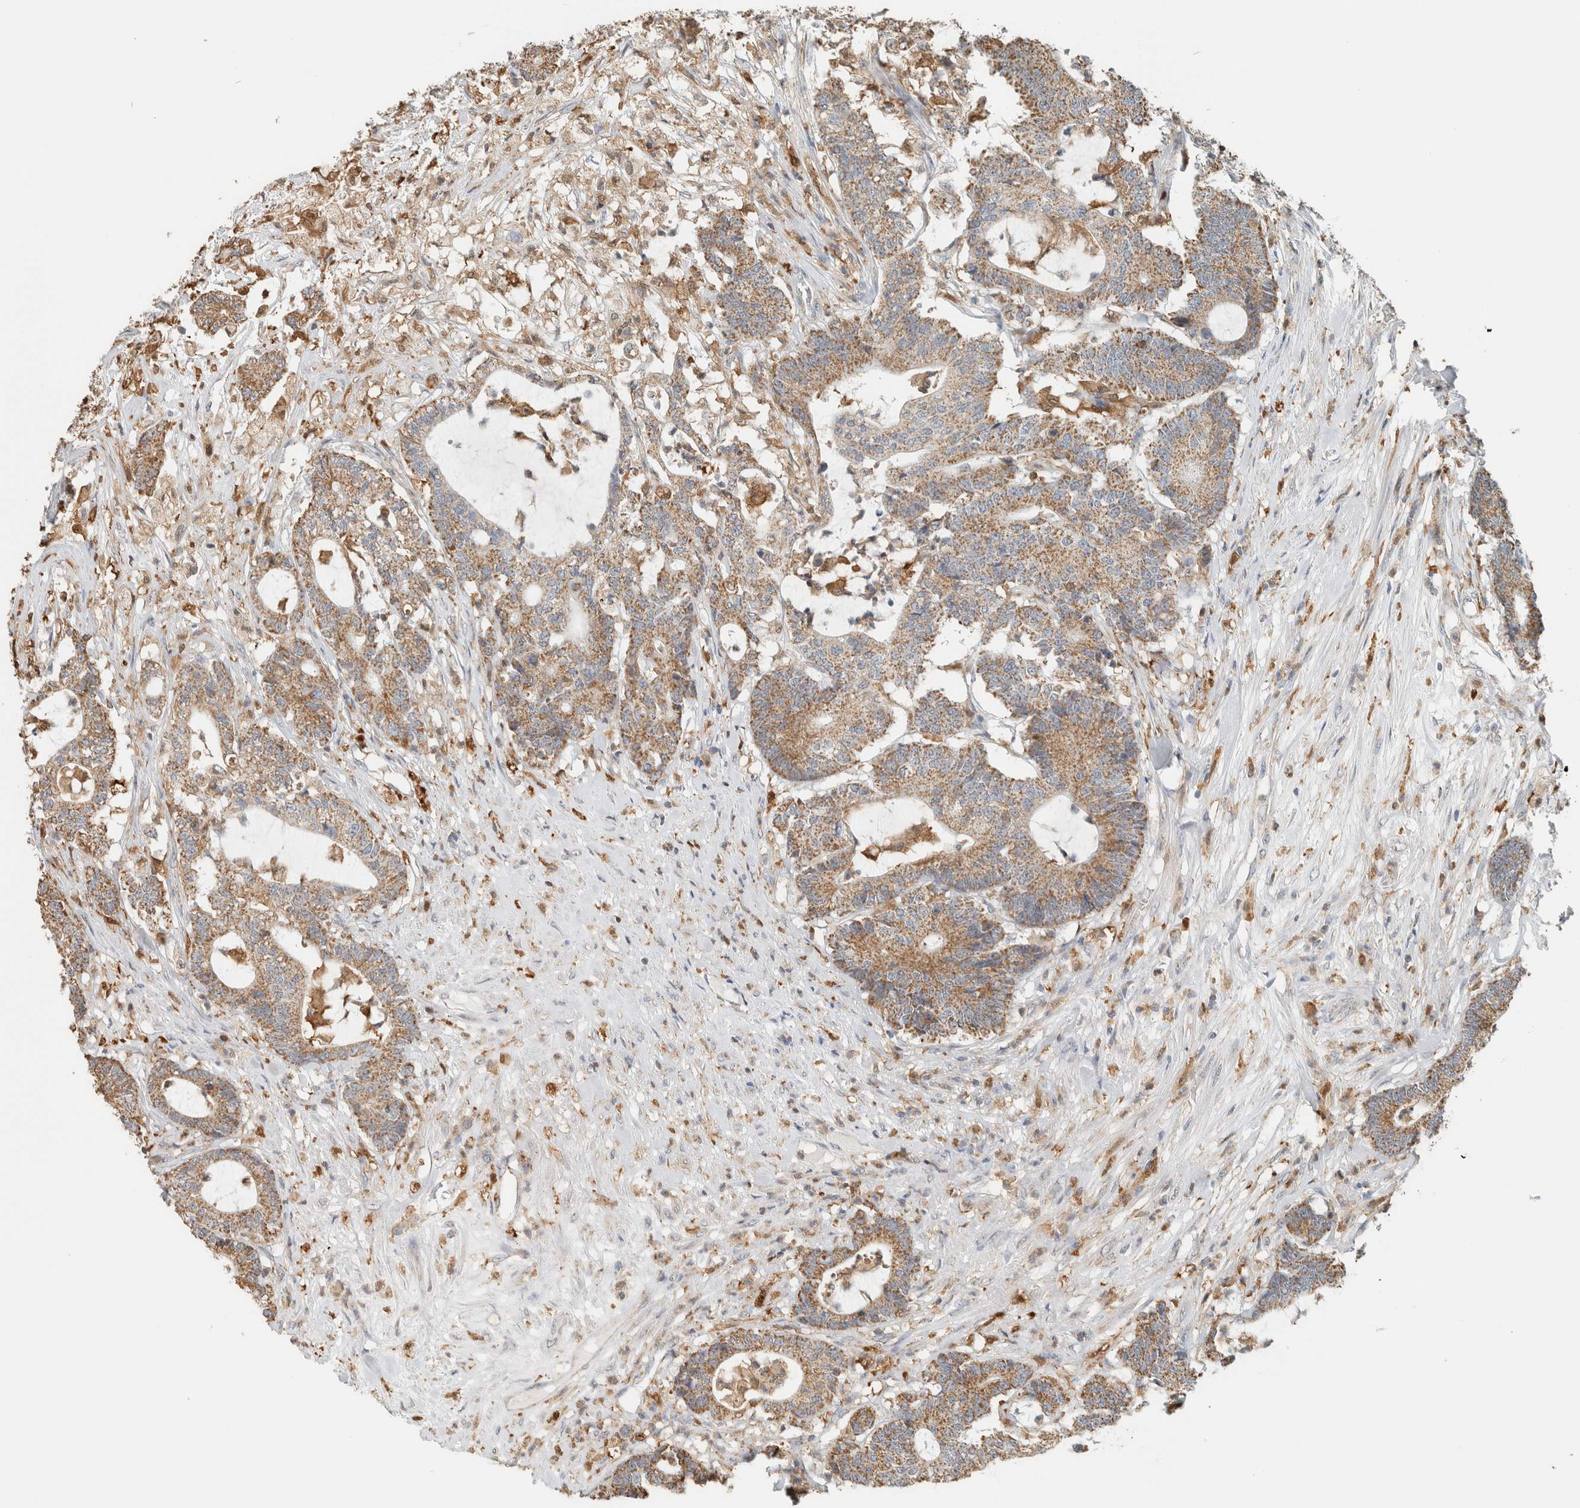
{"staining": {"intensity": "moderate", "quantity": ">75%", "location": "cytoplasmic/membranous"}, "tissue": "colorectal cancer", "cell_type": "Tumor cells", "image_type": "cancer", "snomed": [{"axis": "morphology", "description": "Adenocarcinoma, NOS"}, {"axis": "topography", "description": "Colon"}], "caption": "Immunohistochemistry micrograph of colorectal adenocarcinoma stained for a protein (brown), which shows medium levels of moderate cytoplasmic/membranous positivity in about >75% of tumor cells.", "gene": "CAPG", "patient": {"sex": "female", "age": 84}}